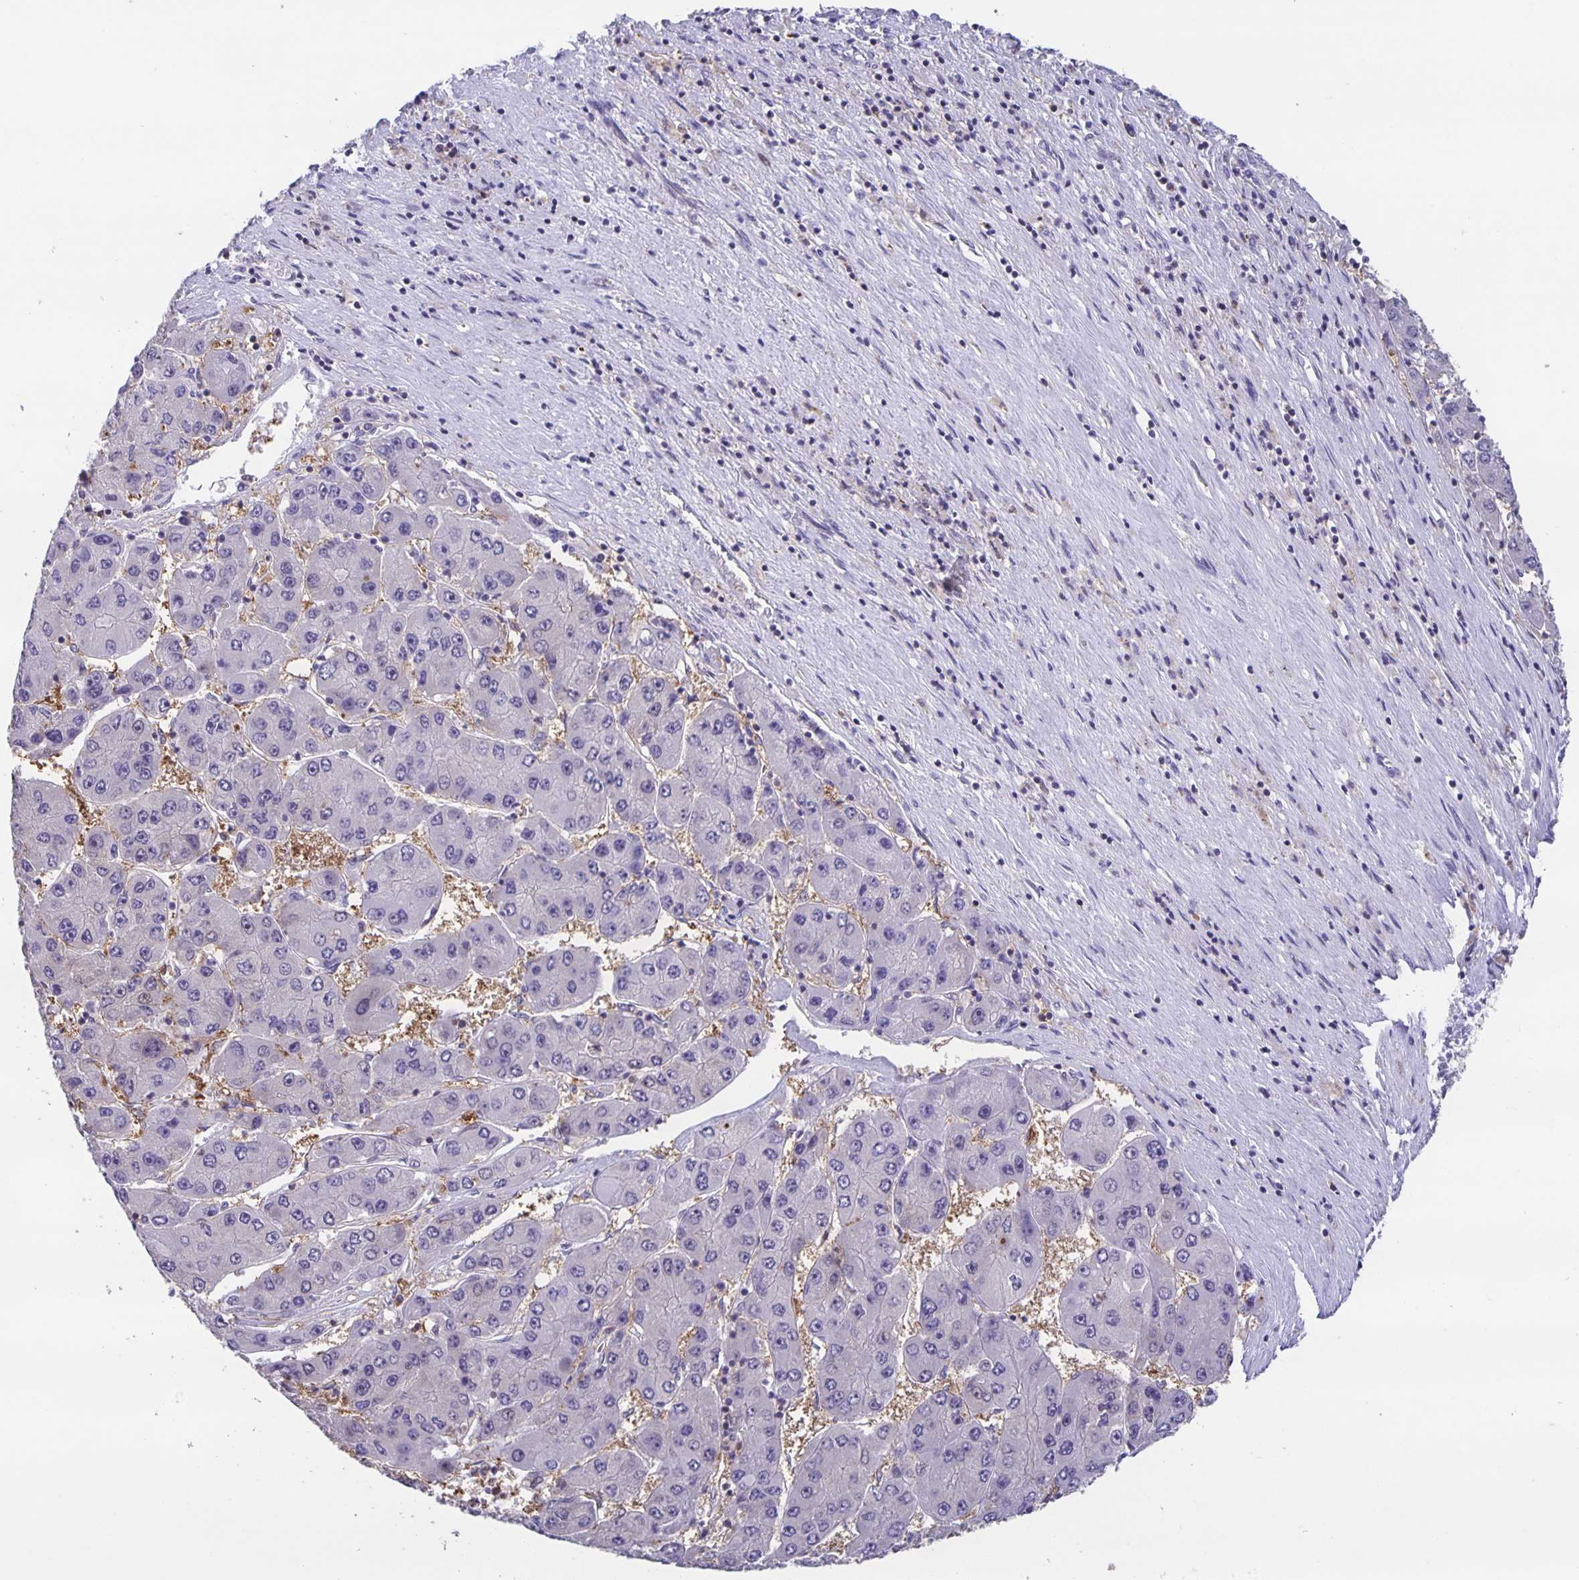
{"staining": {"intensity": "negative", "quantity": "none", "location": "none"}, "tissue": "liver cancer", "cell_type": "Tumor cells", "image_type": "cancer", "snomed": [{"axis": "morphology", "description": "Carcinoma, Hepatocellular, NOS"}, {"axis": "topography", "description": "Liver"}], "caption": "The micrograph exhibits no staining of tumor cells in hepatocellular carcinoma (liver).", "gene": "MARCHF6", "patient": {"sex": "female", "age": 61}}